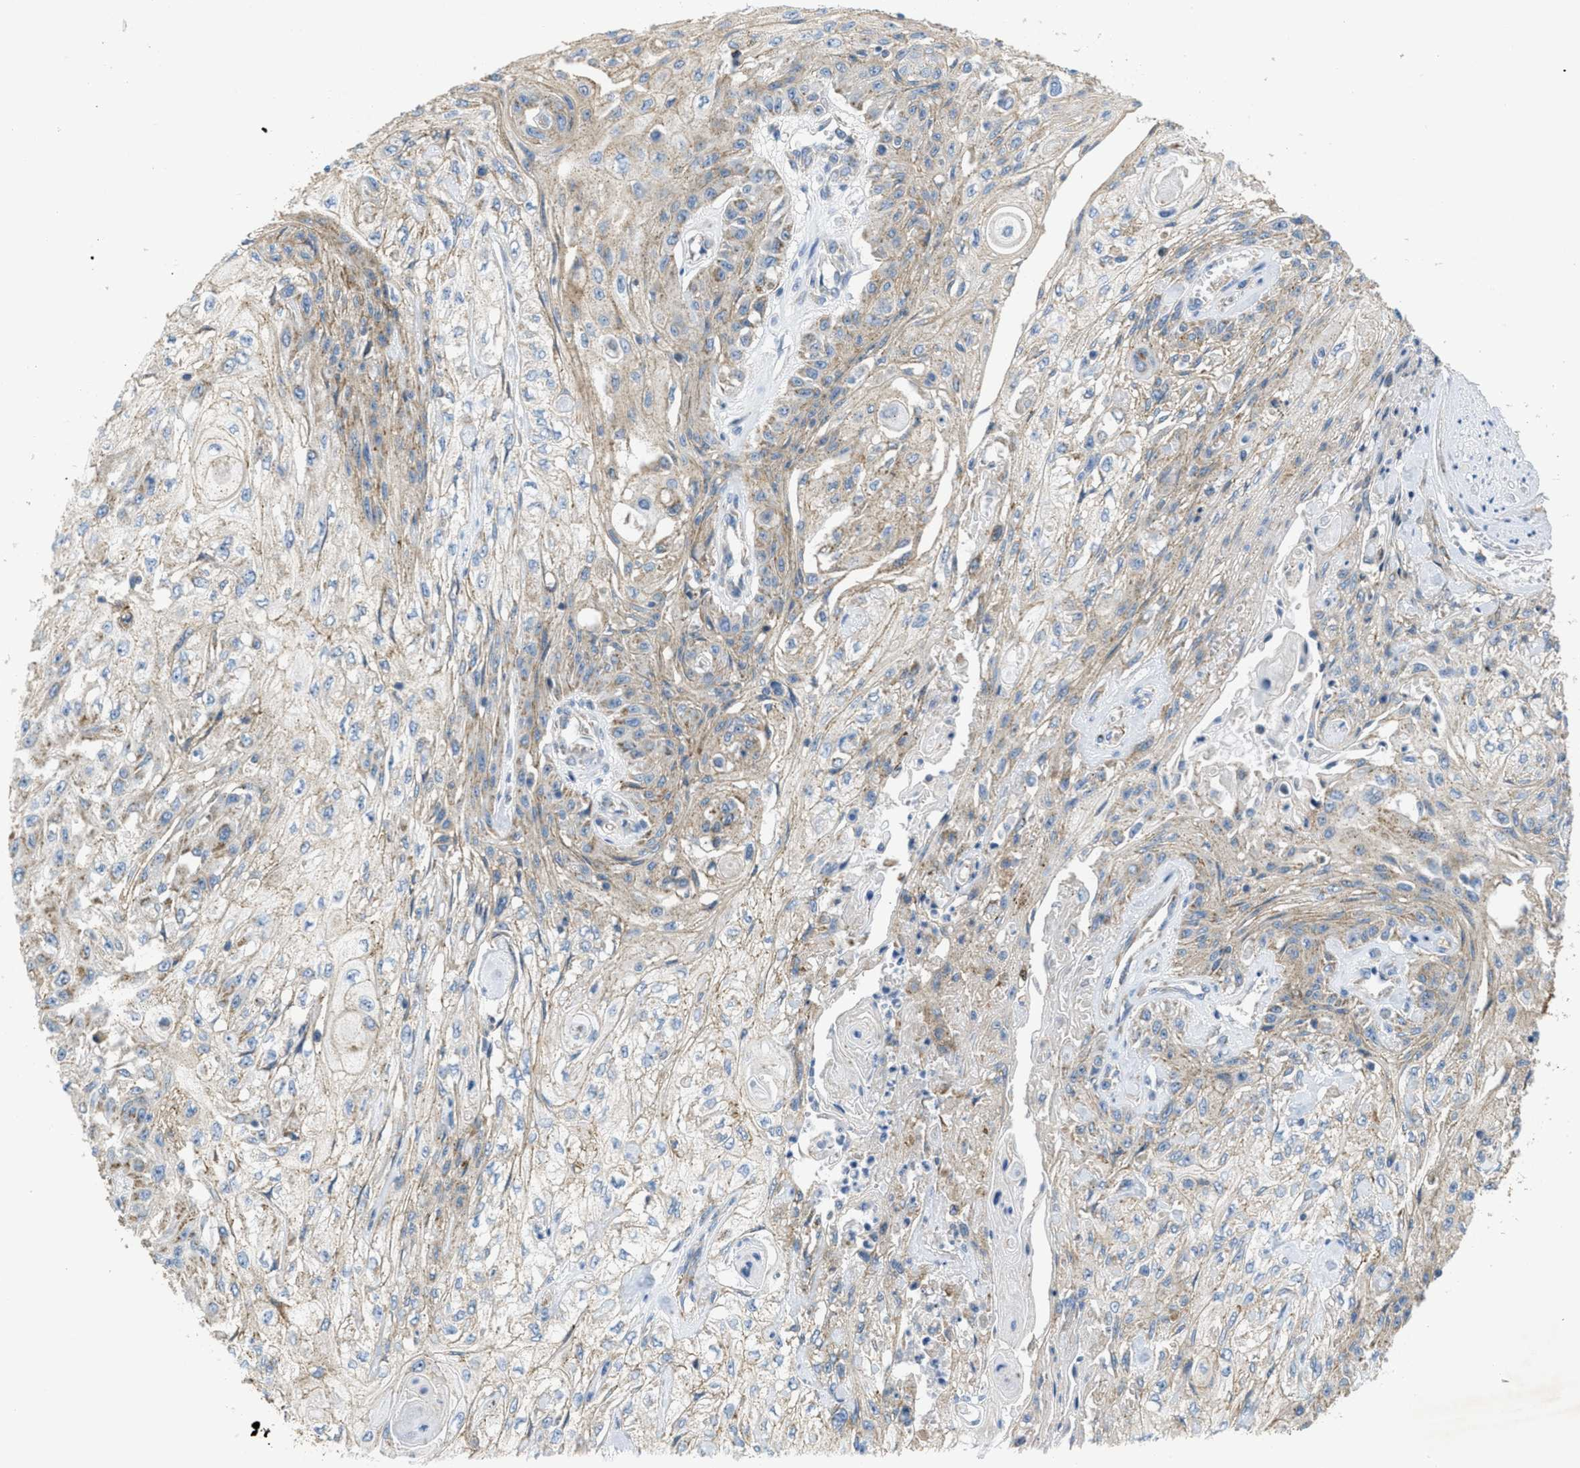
{"staining": {"intensity": "moderate", "quantity": ">75%", "location": "cytoplasmic/membranous"}, "tissue": "skin cancer", "cell_type": "Tumor cells", "image_type": "cancer", "snomed": [{"axis": "morphology", "description": "Squamous cell carcinoma, NOS"}, {"axis": "morphology", "description": "Squamous cell carcinoma, metastatic, NOS"}, {"axis": "topography", "description": "Skin"}, {"axis": "topography", "description": "Lymph node"}], "caption": "Immunohistochemistry of skin squamous cell carcinoma exhibits medium levels of moderate cytoplasmic/membranous staining in about >75% of tumor cells.", "gene": "BTN3A1", "patient": {"sex": "male", "age": 75}}